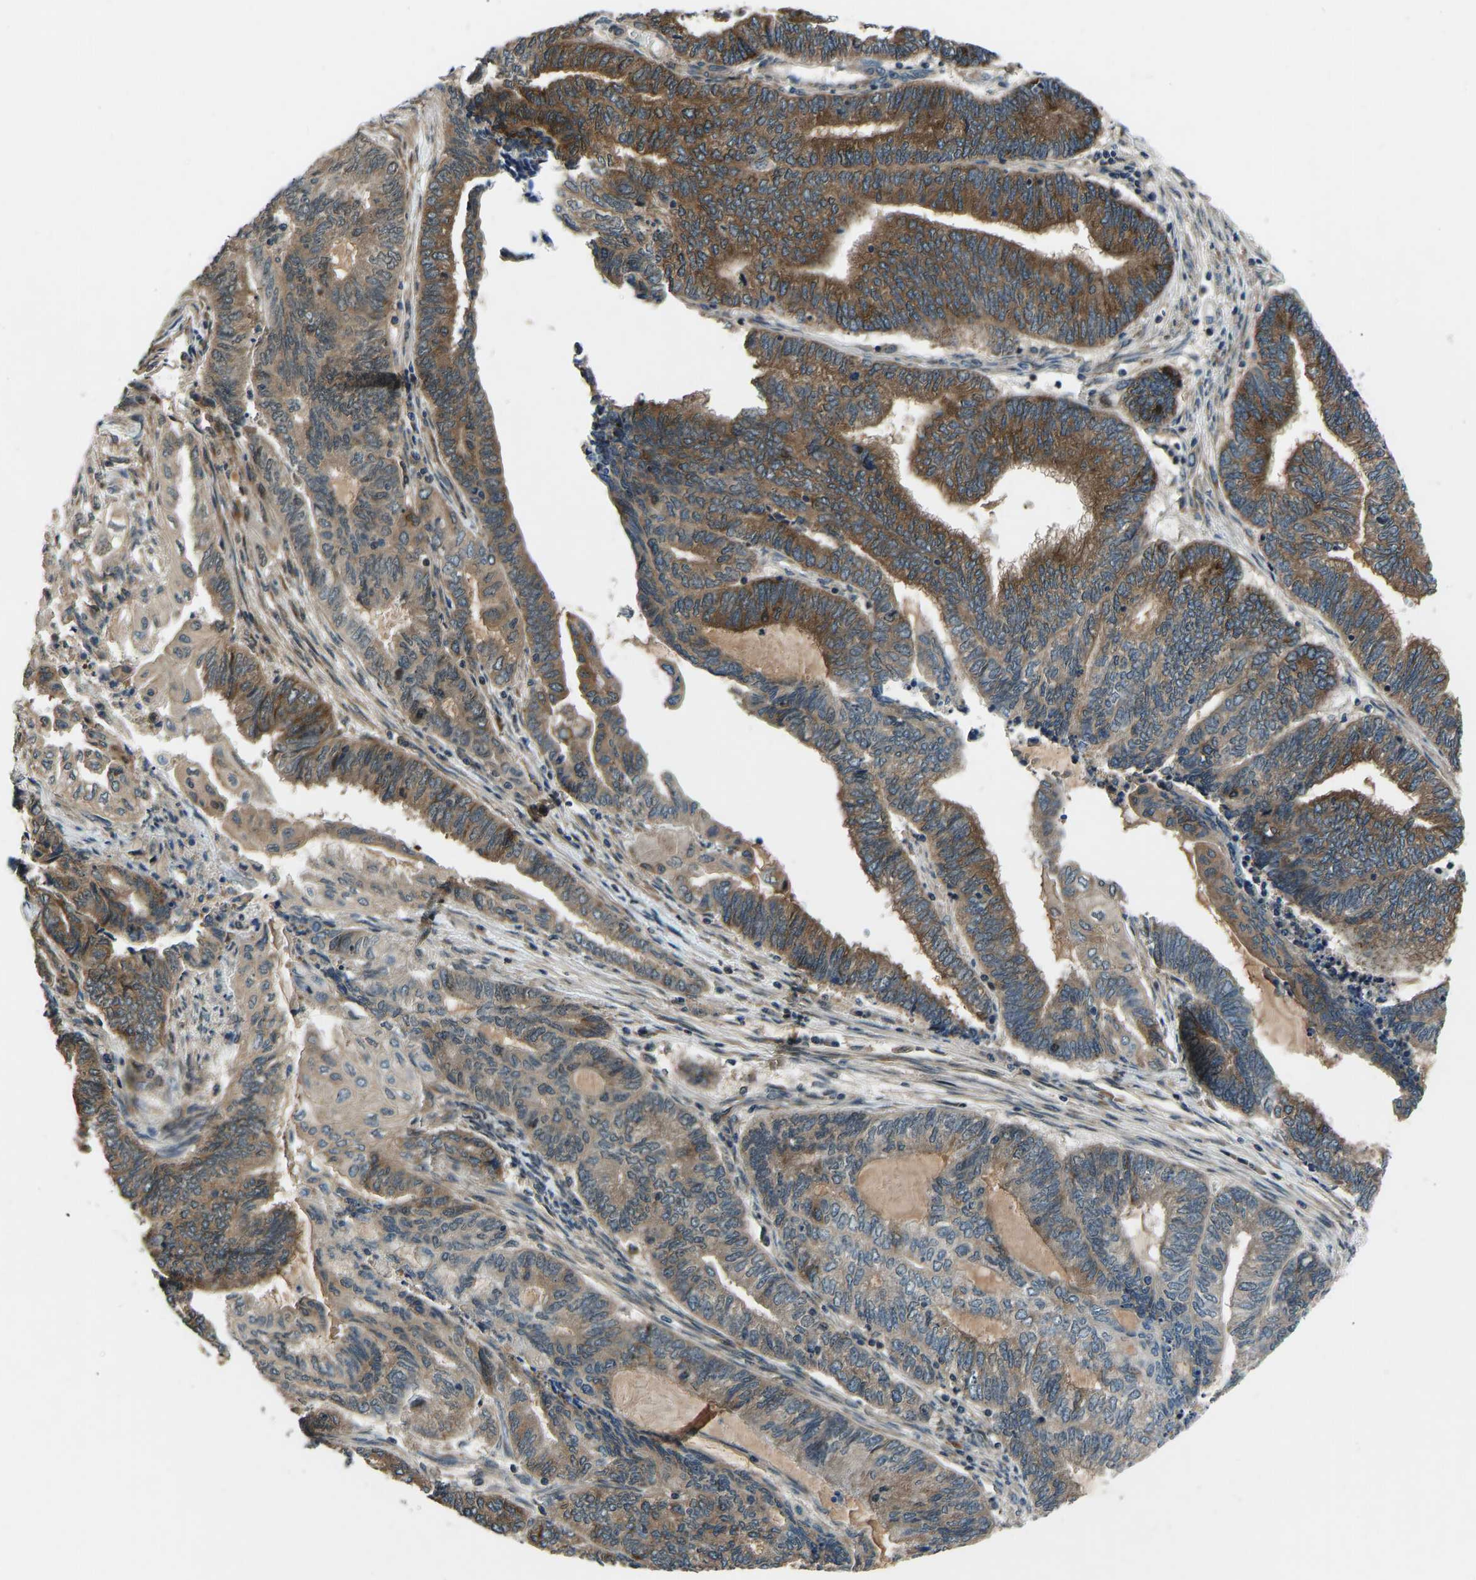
{"staining": {"intensity": "moderate", "quantity": ">75%", "location": "cytoplasmic/membranous"}, "tissue": "endometrial cancer", "cell_type": "Tumor cells", "image_type": "cancer", "snomed": [{"axis": "morphology", "description": "Adenocarcinoma, NOS"}, {"axis": "topography", "description": "Uterus"}, {"axis": "topography", "description": "Endometrium"}], "caption": "The photomicrograph demonstrates immunohistochemical staining of endometrial adenocarcinoma. There is moderate cytoplasmic/membranous staining is present in about >75% of tumor cells.", "gene": "RLIM", "patient": {"sex": "female", "age": 70}}